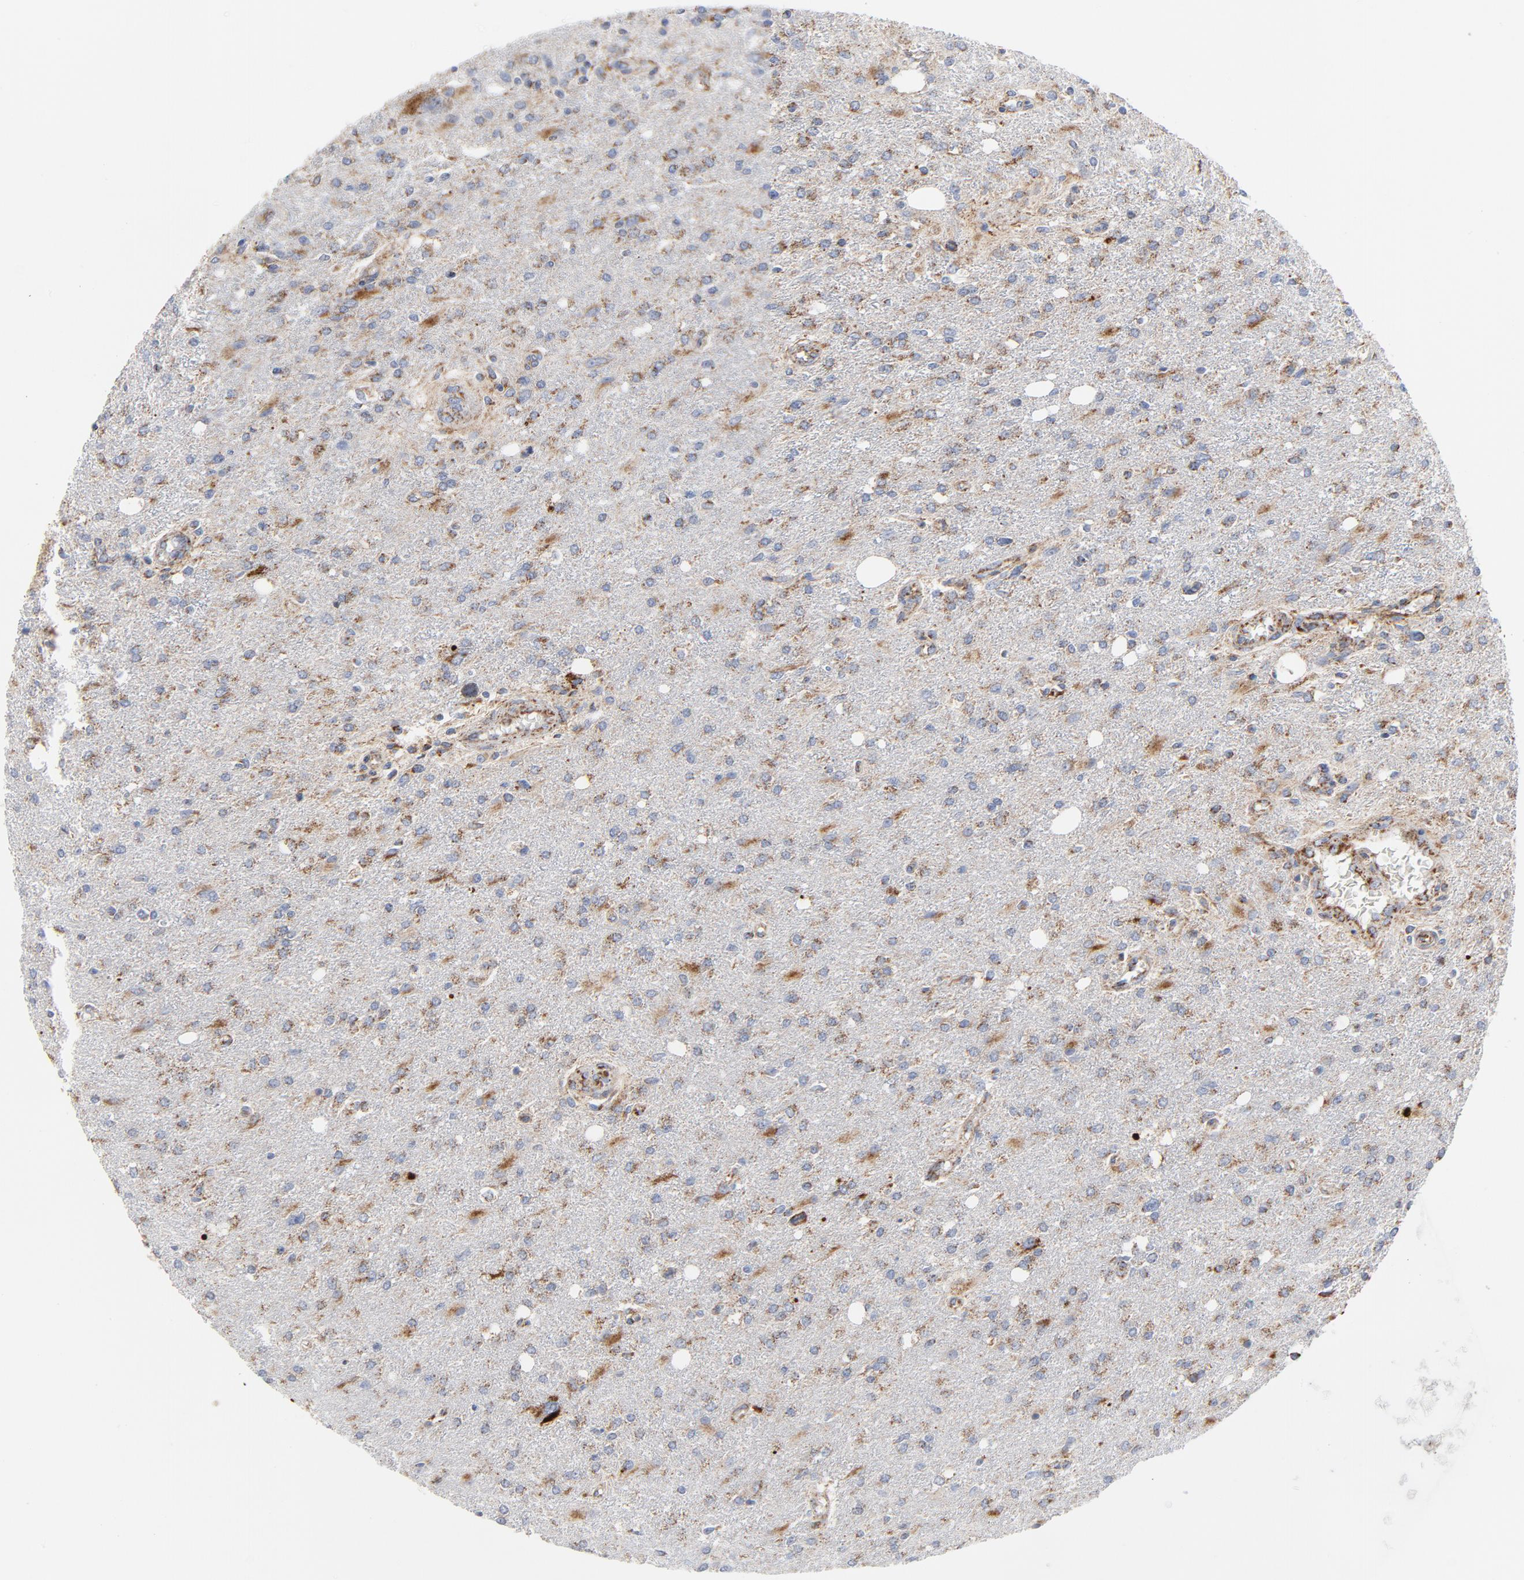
{"staining": {"intensity": "moderate", "quantity": ">75%", "location": "cytoplasmic/membranous"}, "tissue": "glioma", "cell_type": "Tumor cells", "image_type": "cancer", "snomed": [{"axis": "morphology", "description": "Glioma, malignant, High grade"}, {"axis": "topography", "description": "Cerebral cortex"}], "caption": "Brown immunohistochemical staining in malignant high-grade glioma exhibits moderate cytoplasmic/membranous expression in about >75% of tumor cells.", "gene": "DIABLO", "patient": {"sex": "male", "age": 76}}